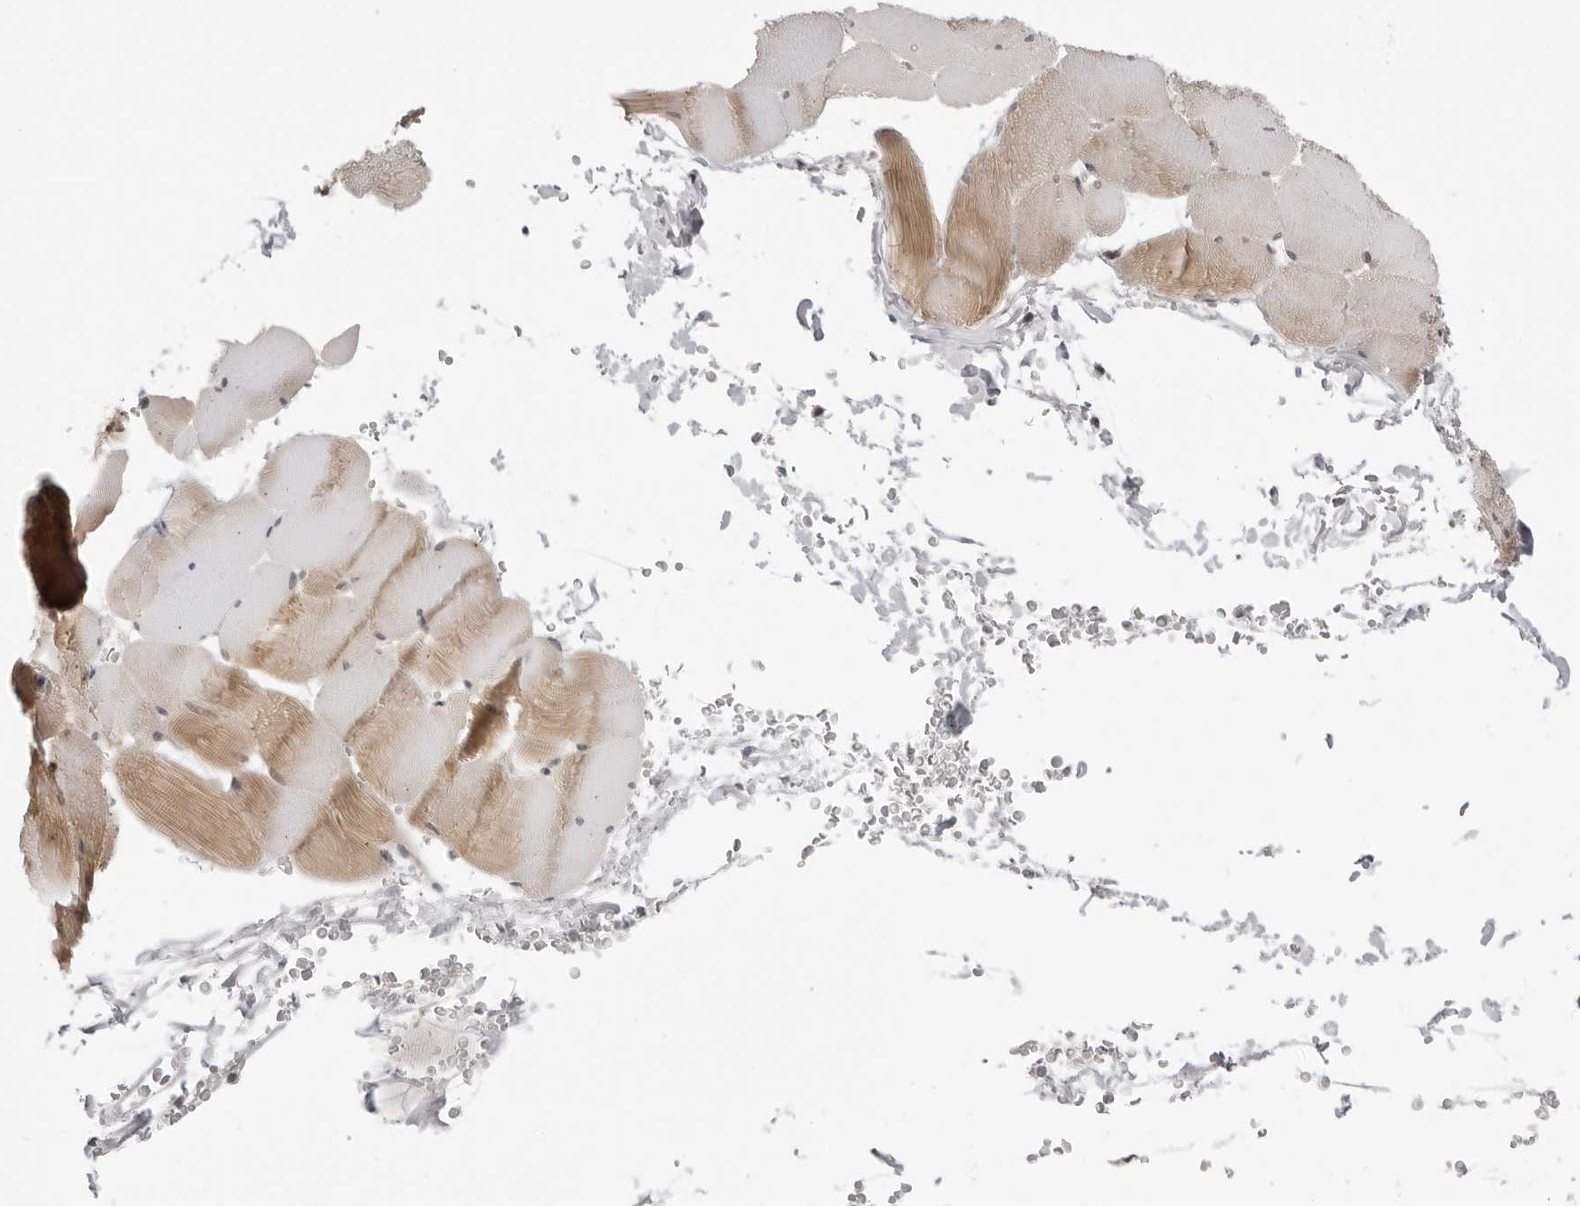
{"staining": {"intensity": "moderate", "quantity": "<25%", "location": "cytoplasmic/membranous"}, "tissue": "skeletal muscle", "cell_type": "Myocytes", "image_type": "normal", "snomed": [{"axis": "morphology", "description": "Normal tissue, NOS"}, {"axis": "topography", "description": "Skeletal muscle"}], "caption": "High-magnification brightfield microscopy of benign skeletal muscle stained with DAB (brown) and counterstained with hematoxylin (blue). myocytes exhibit moderate cytoplasmic/membranous staining is seen in about<25% of cells.", "gene": "SRGAP2", "patient": {"sex": "male", "age": 62}}